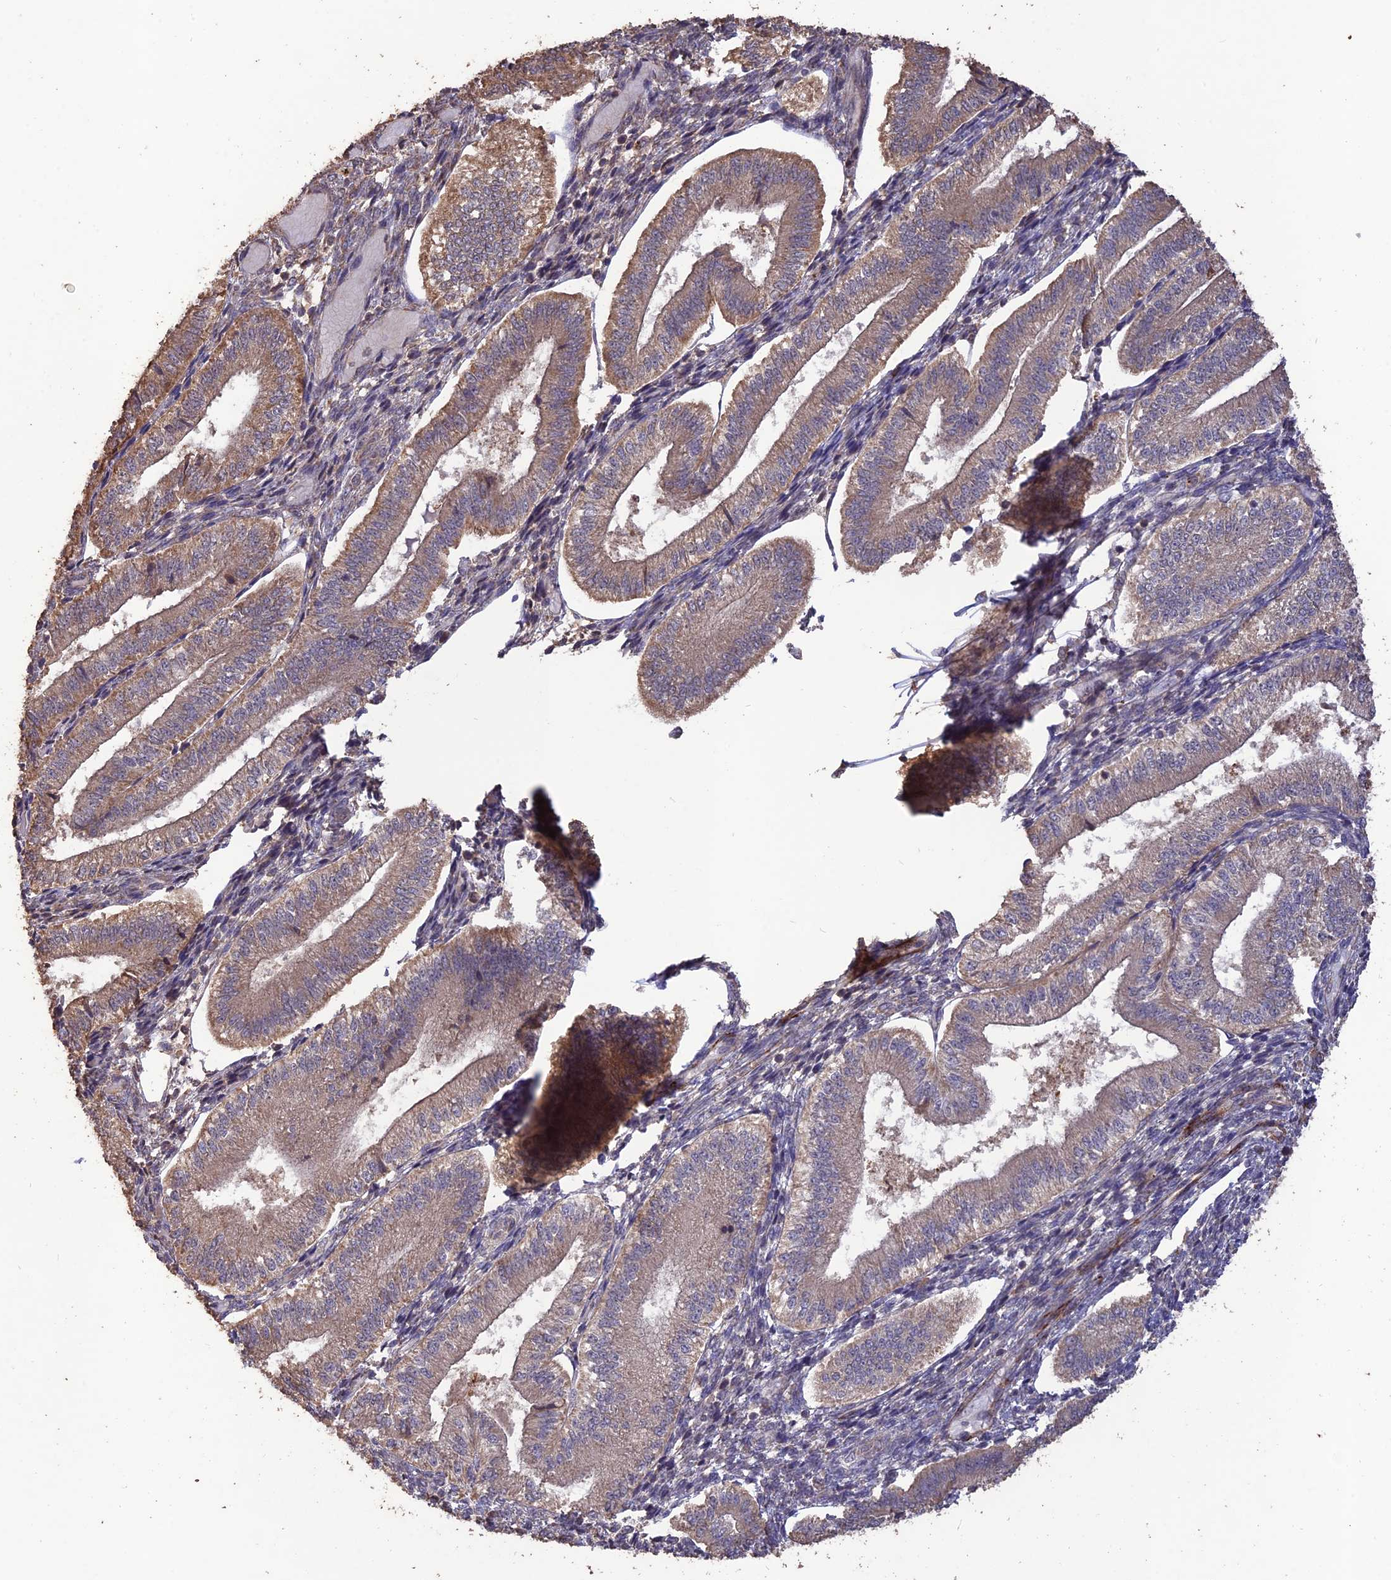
{"staining": {"intensity": "moderate", "quantity": "25%-75%", "location": "cytoplasmic/membranous"}, "tissue": "endometrium", "cell_type": "Cells in endometrial stroma", "image_type": "normal", "snomed": [{"axis": "morphology", "description": "Normal tissue, NOS"}, {"axis": "topography", "description": "Endometrium"}], "caption": "Endometrium stained for a protein exhibits moderate cytoplasmic/membranous positivity in cells in endometrial stroma. (IHC, brightfield microscopy, high magnification).", "gene": "LAYN", "patient": {"sex": "female", "age": 34}}